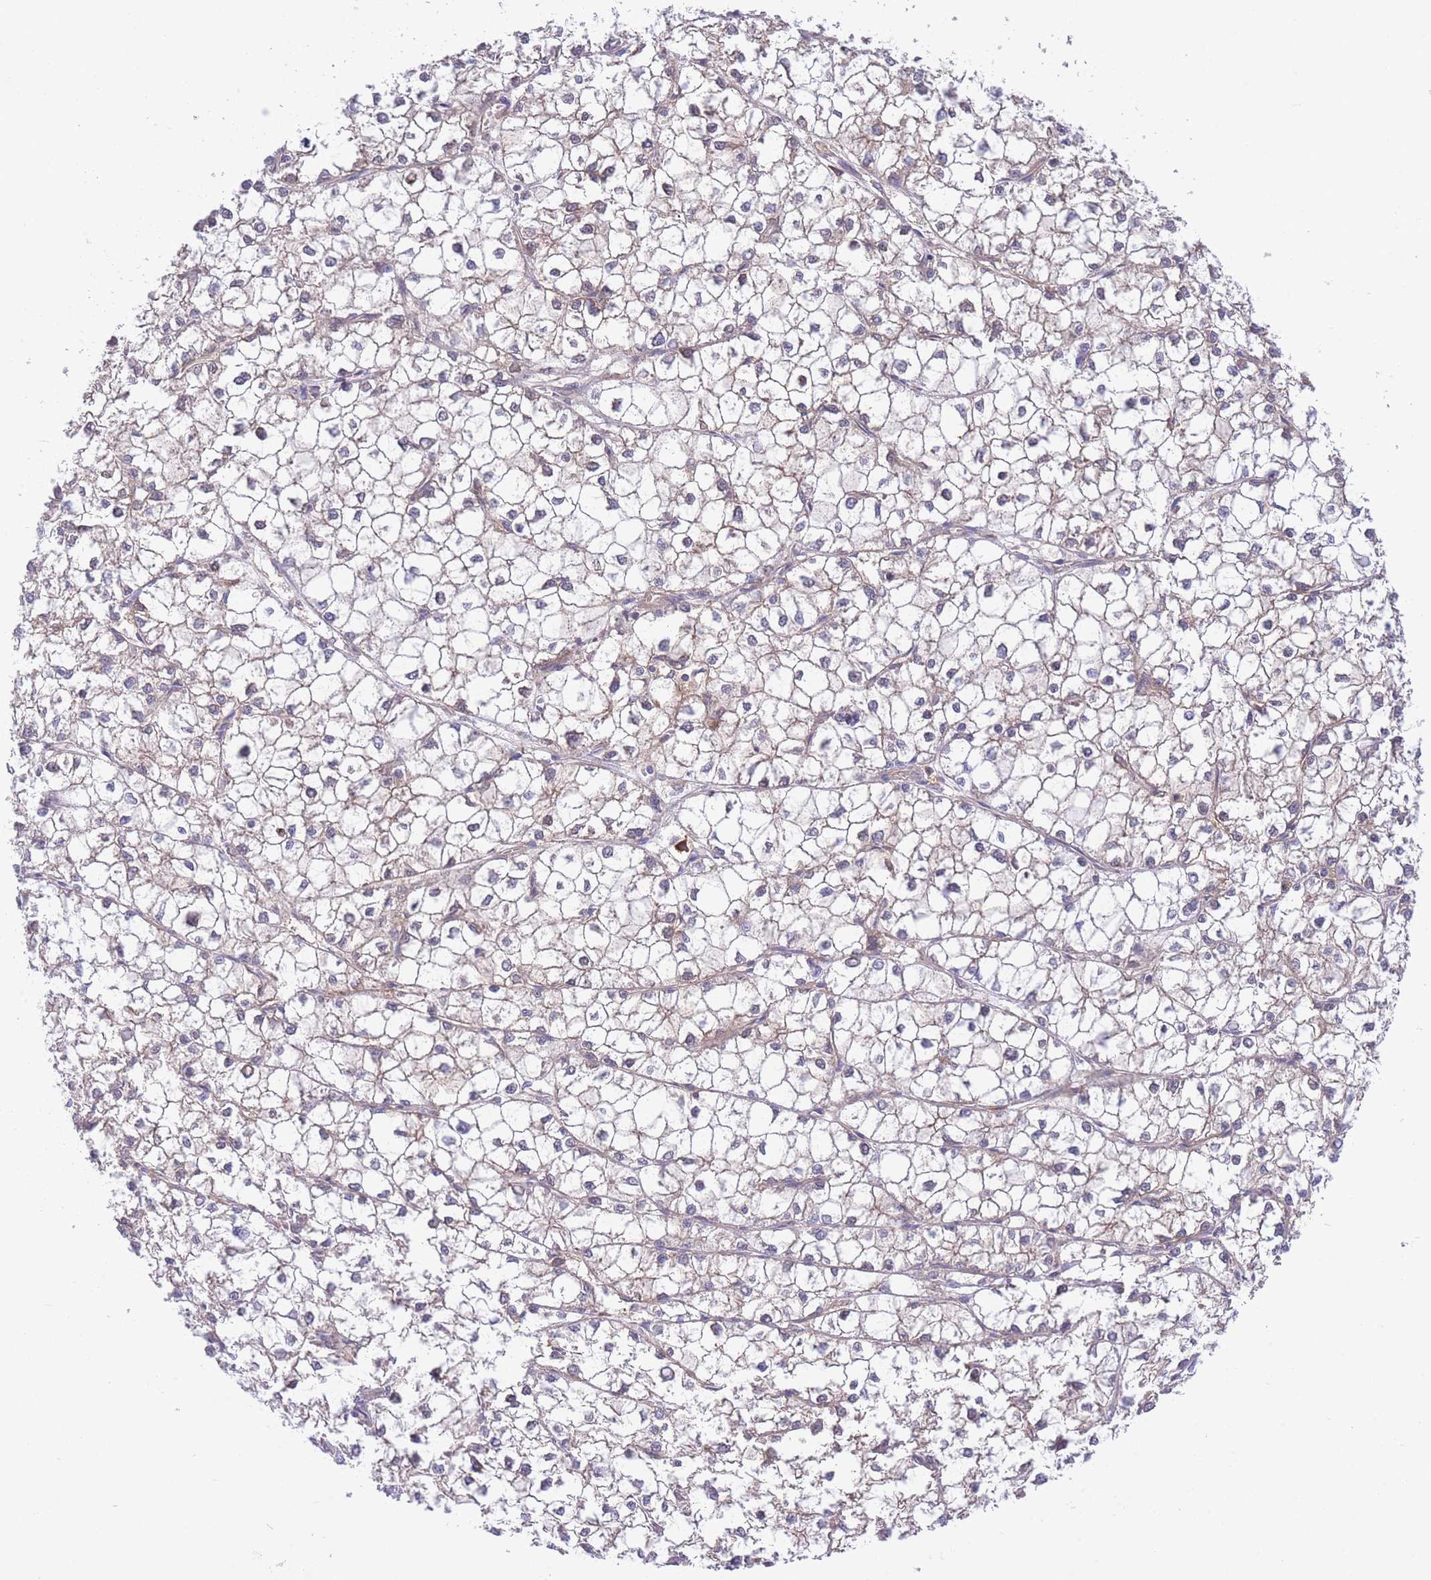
{"staining": {"intensity": "weak", "quantity": "25%-75%", "location": "cytoplasmic/membranous"}, "tissue": "liver cancer", "cell_type": "Tumor cells", "image_type": "cancer", "snomed": [{"axis": "morphology", "description": "Carcinoma, Hepatocellular, NOS"}, {"axis": "topography", "description": "Liver"}], "caption": "Protein analysis of liver cancer tissue shows weak cytoplasmic/membranous staining in about 25%-75% of tumor cells.", "gene": "NAMPT", "patient": {"sex": "female", "age": 43}}